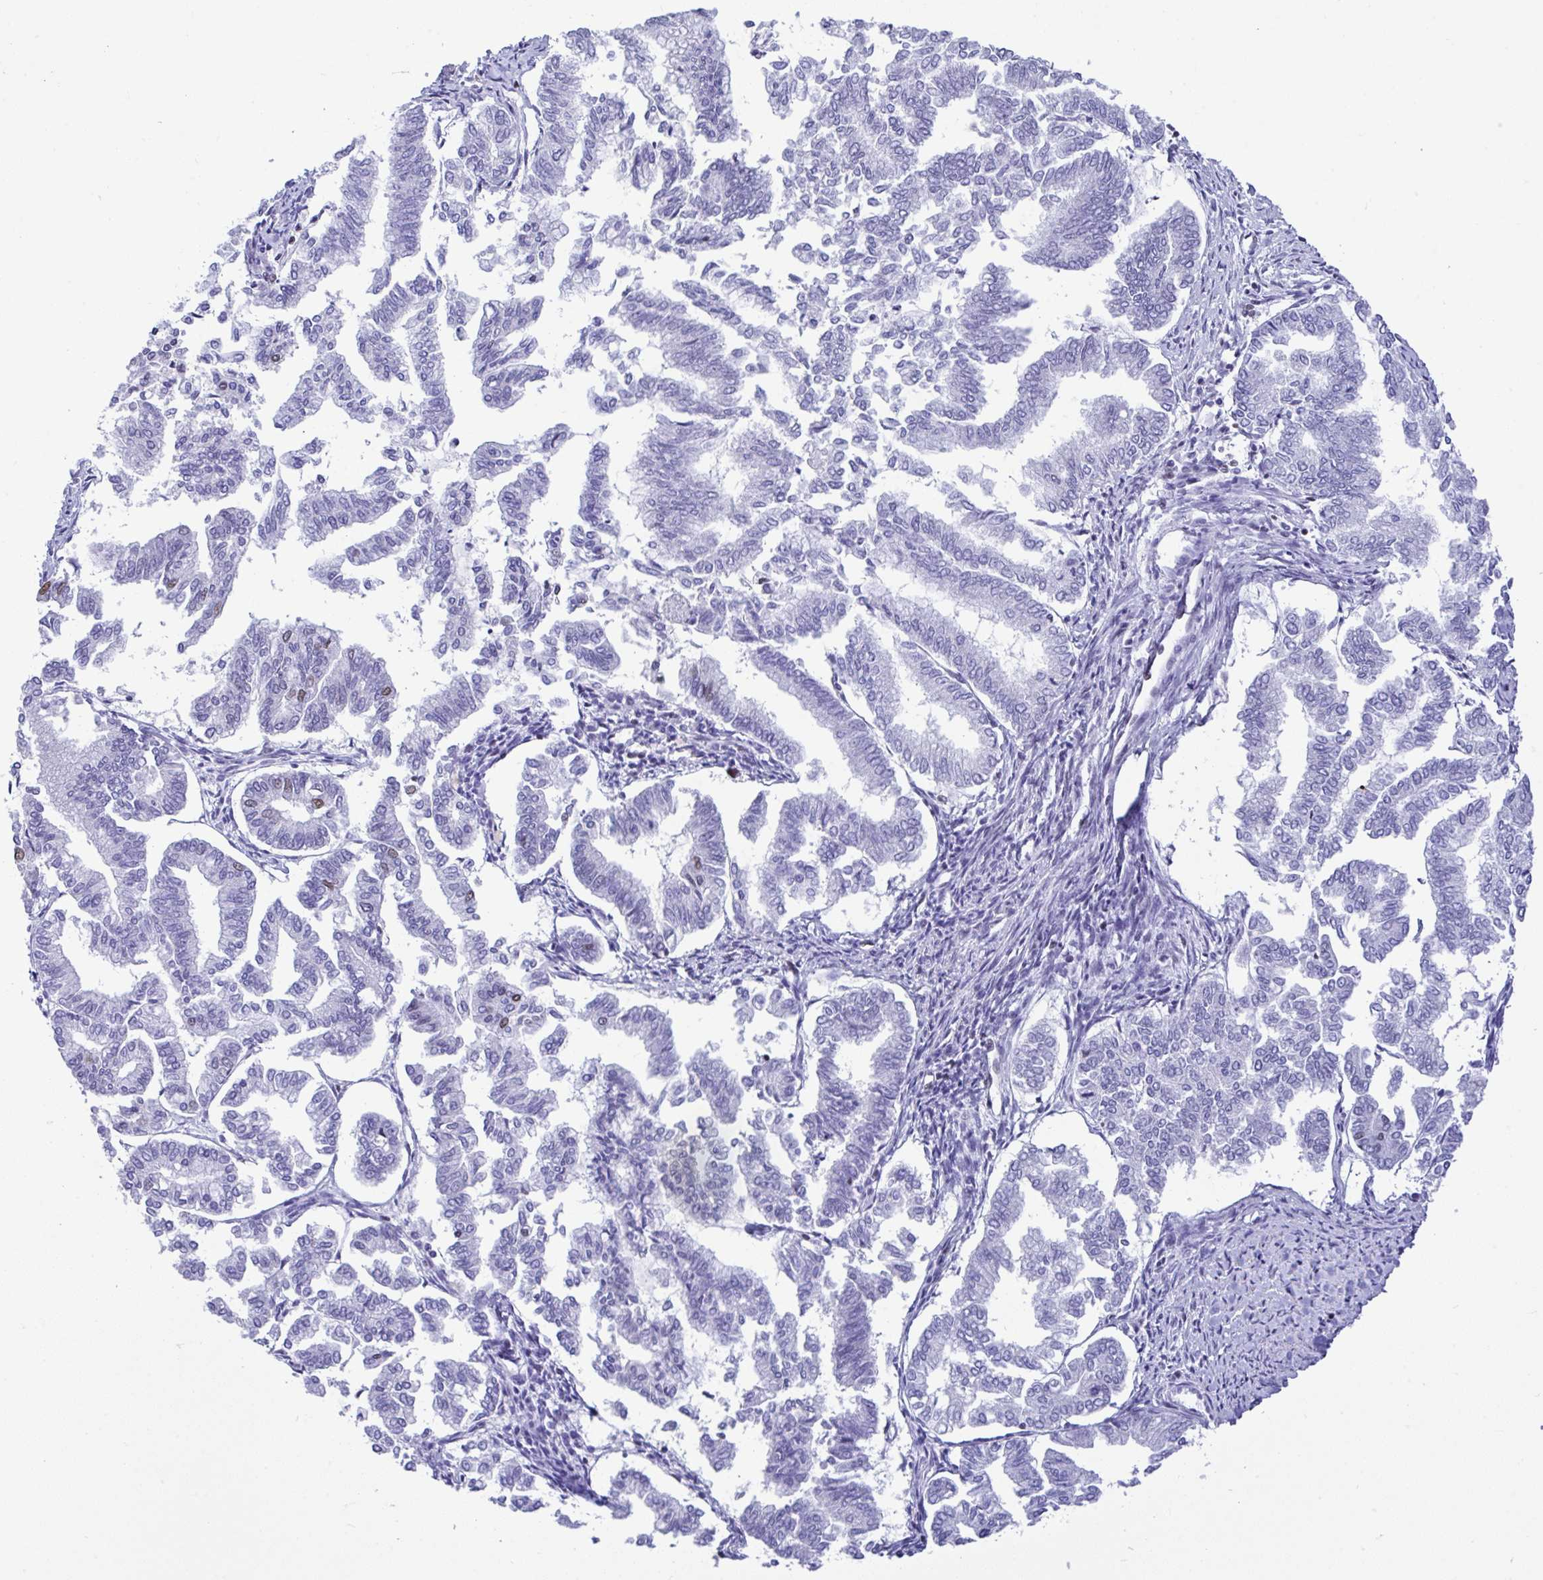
{"staining": {"intensity": "negative", "quantity": "none", "location": "none"}, "tissue": "endometrial cancer", "cell_type": "Tumor cells", "image_type": "cancer", "snomed": [{"axis": "morphology", "description": "Adenocarcinoma, NOS"}, {"axis": "topography", "description": "Endometrium"}], "caption": "There is no significant staining in tumor cells of endometrial cancer (adenocarcinoma).", "gene": "DDX52", "patient": {"sex": "female", "age": 79}}